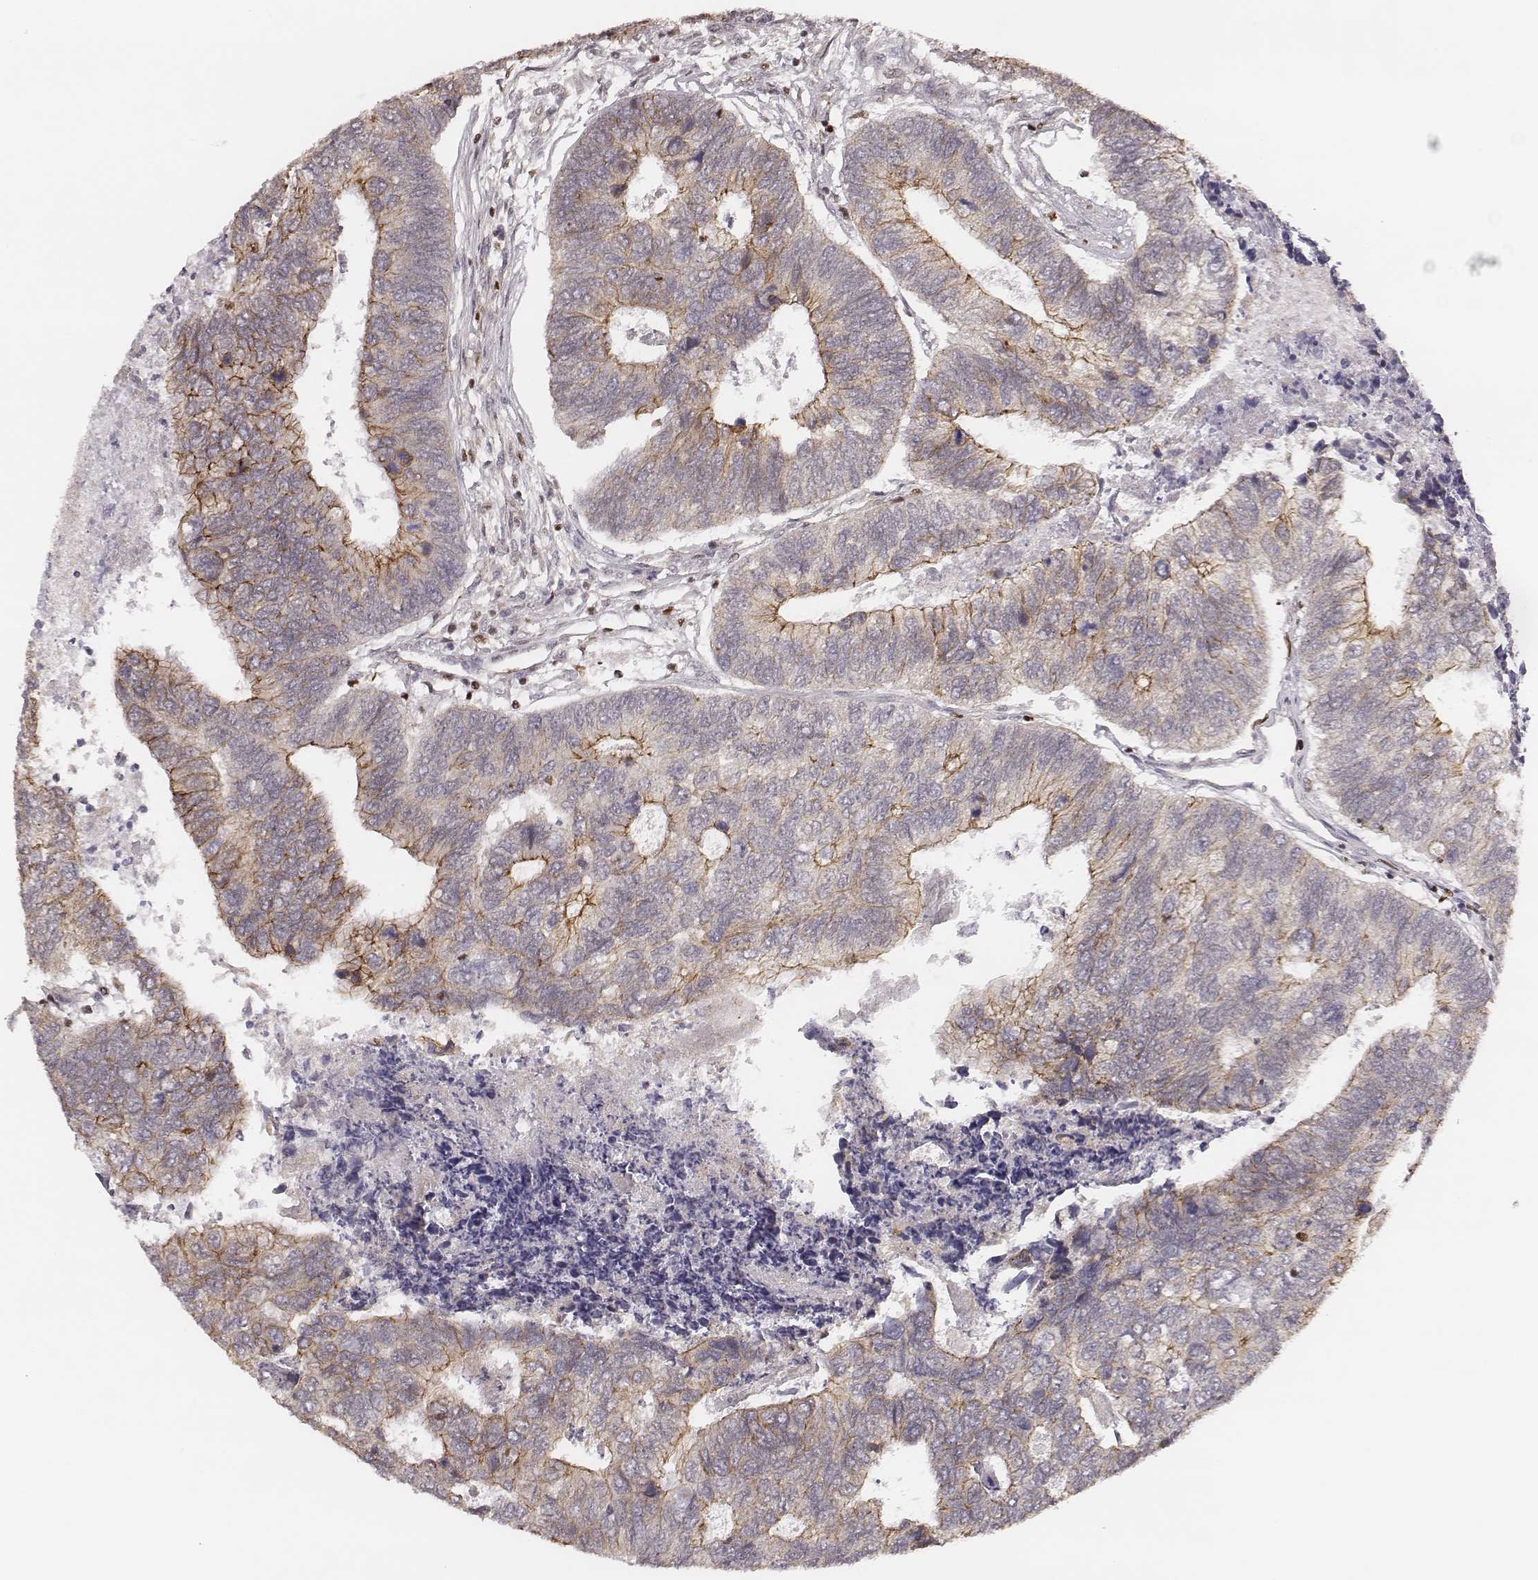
{"staining": {"intensity": "moderate", "quantity": "25%-75%", "location": "cytoplasmic/membranous"}, "tissue": "colorectal cancer", "cell_type": "Tumor cells", "image_type": "cancer", "snomed": [{"axis": "morphology", "description": "Adenocarcinoma, NOS"}, {"axis": "topography", "description": "Colon"}], "caption": "The histopathology image displays staining of colorectal cancer, revealing moderate cytoplasmic/membranous protein expression (brown color) within tumor cells.", "gene": "WDR59", "patient": {"sex": "female", "age": 67}}